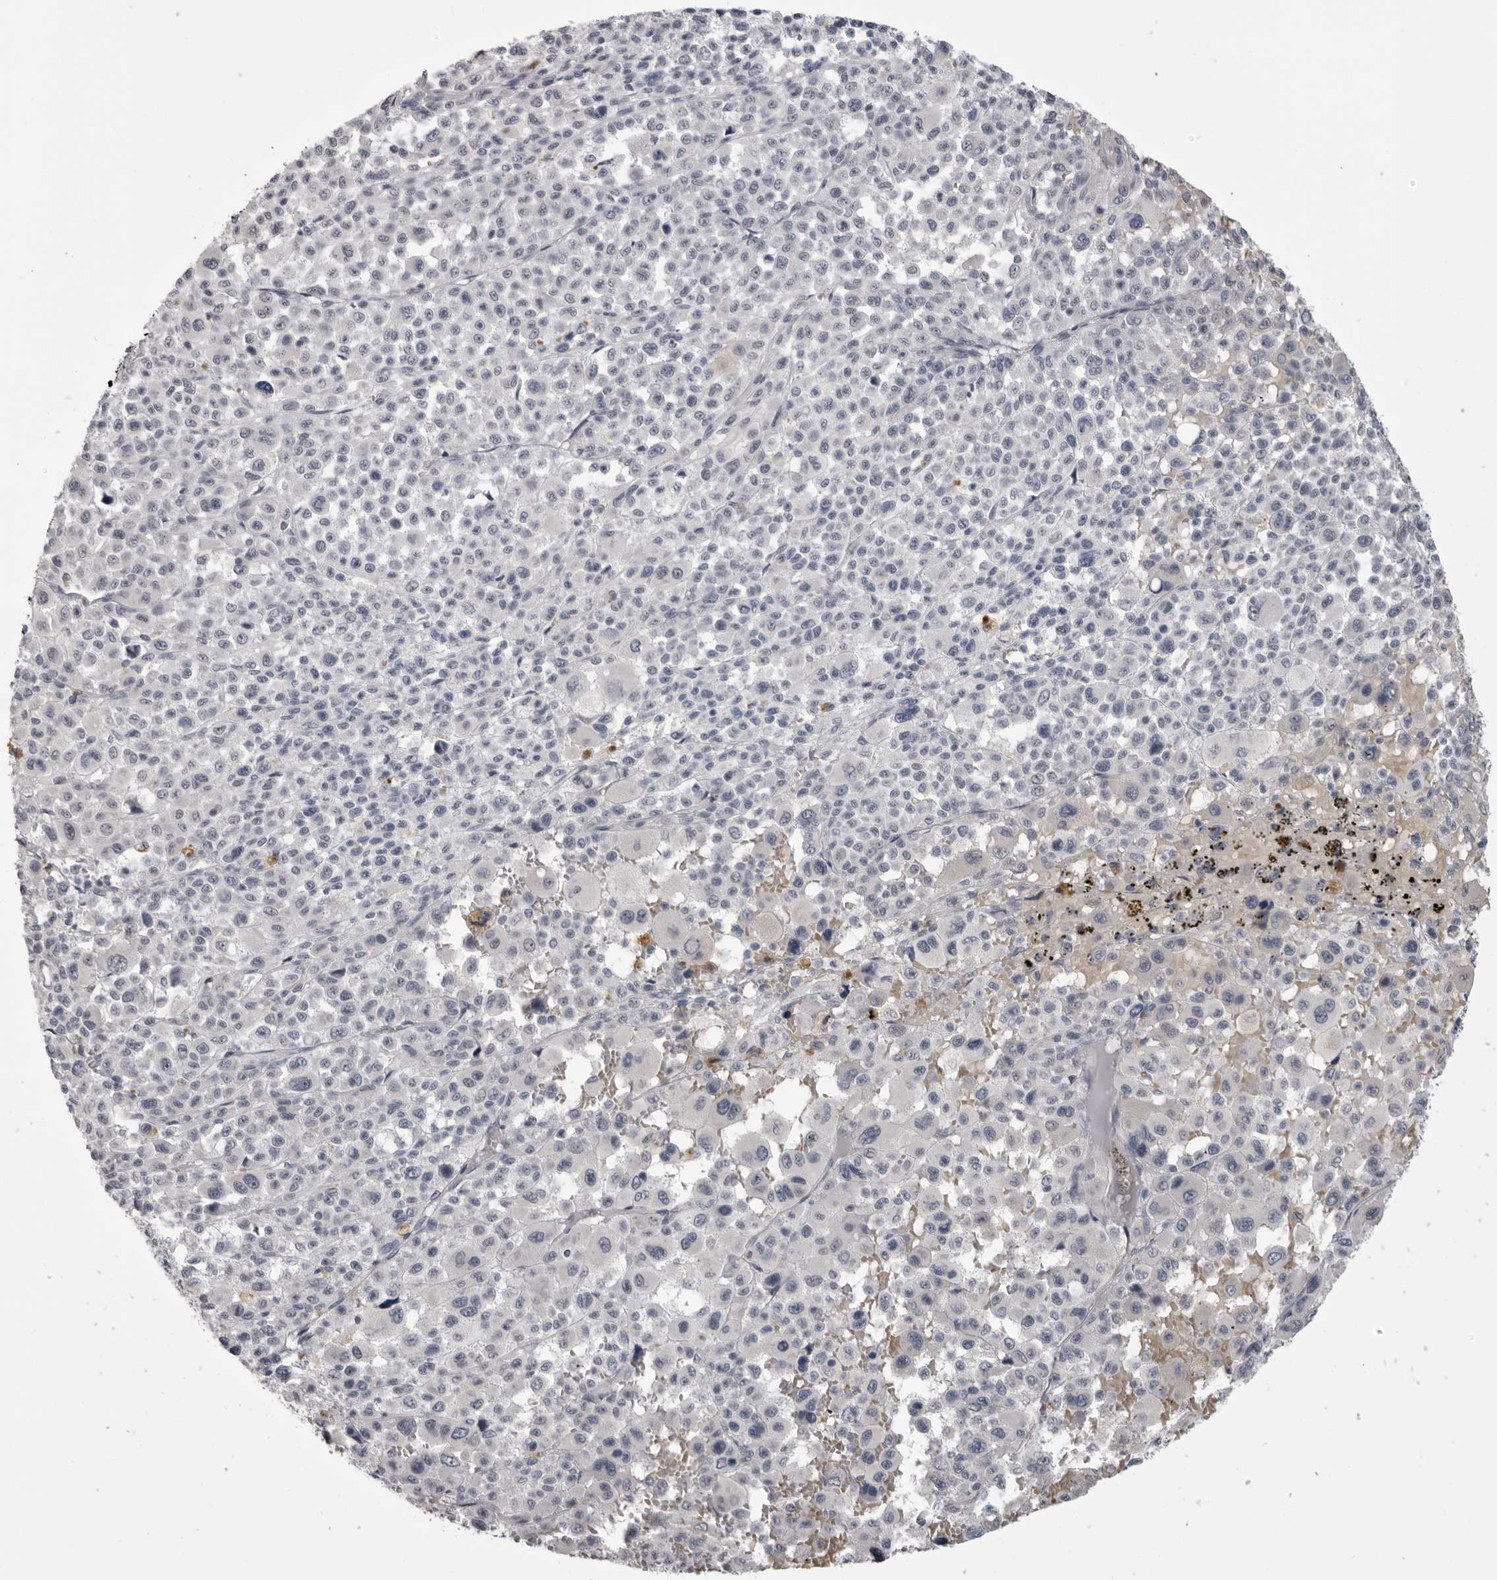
{"staining": {"intensity": "negative", "quantity": "none", "location": "none"}, "tissue": "melanoma", "cell_type": "Tumor cells", "image_type": "cancer", "snomed": [{"axis": "morphology", "description": "Malignant melanoma, Metastatic site"}, {"axis": "topography", "description": "Skin"}], "caption": "Tumor cells are negative for protein expression in human malignant melanoma (metastatic site). Nuclei are stained in blue.", "gene": "EPHA10", "patient": {"sex": "female", "age": 74}}